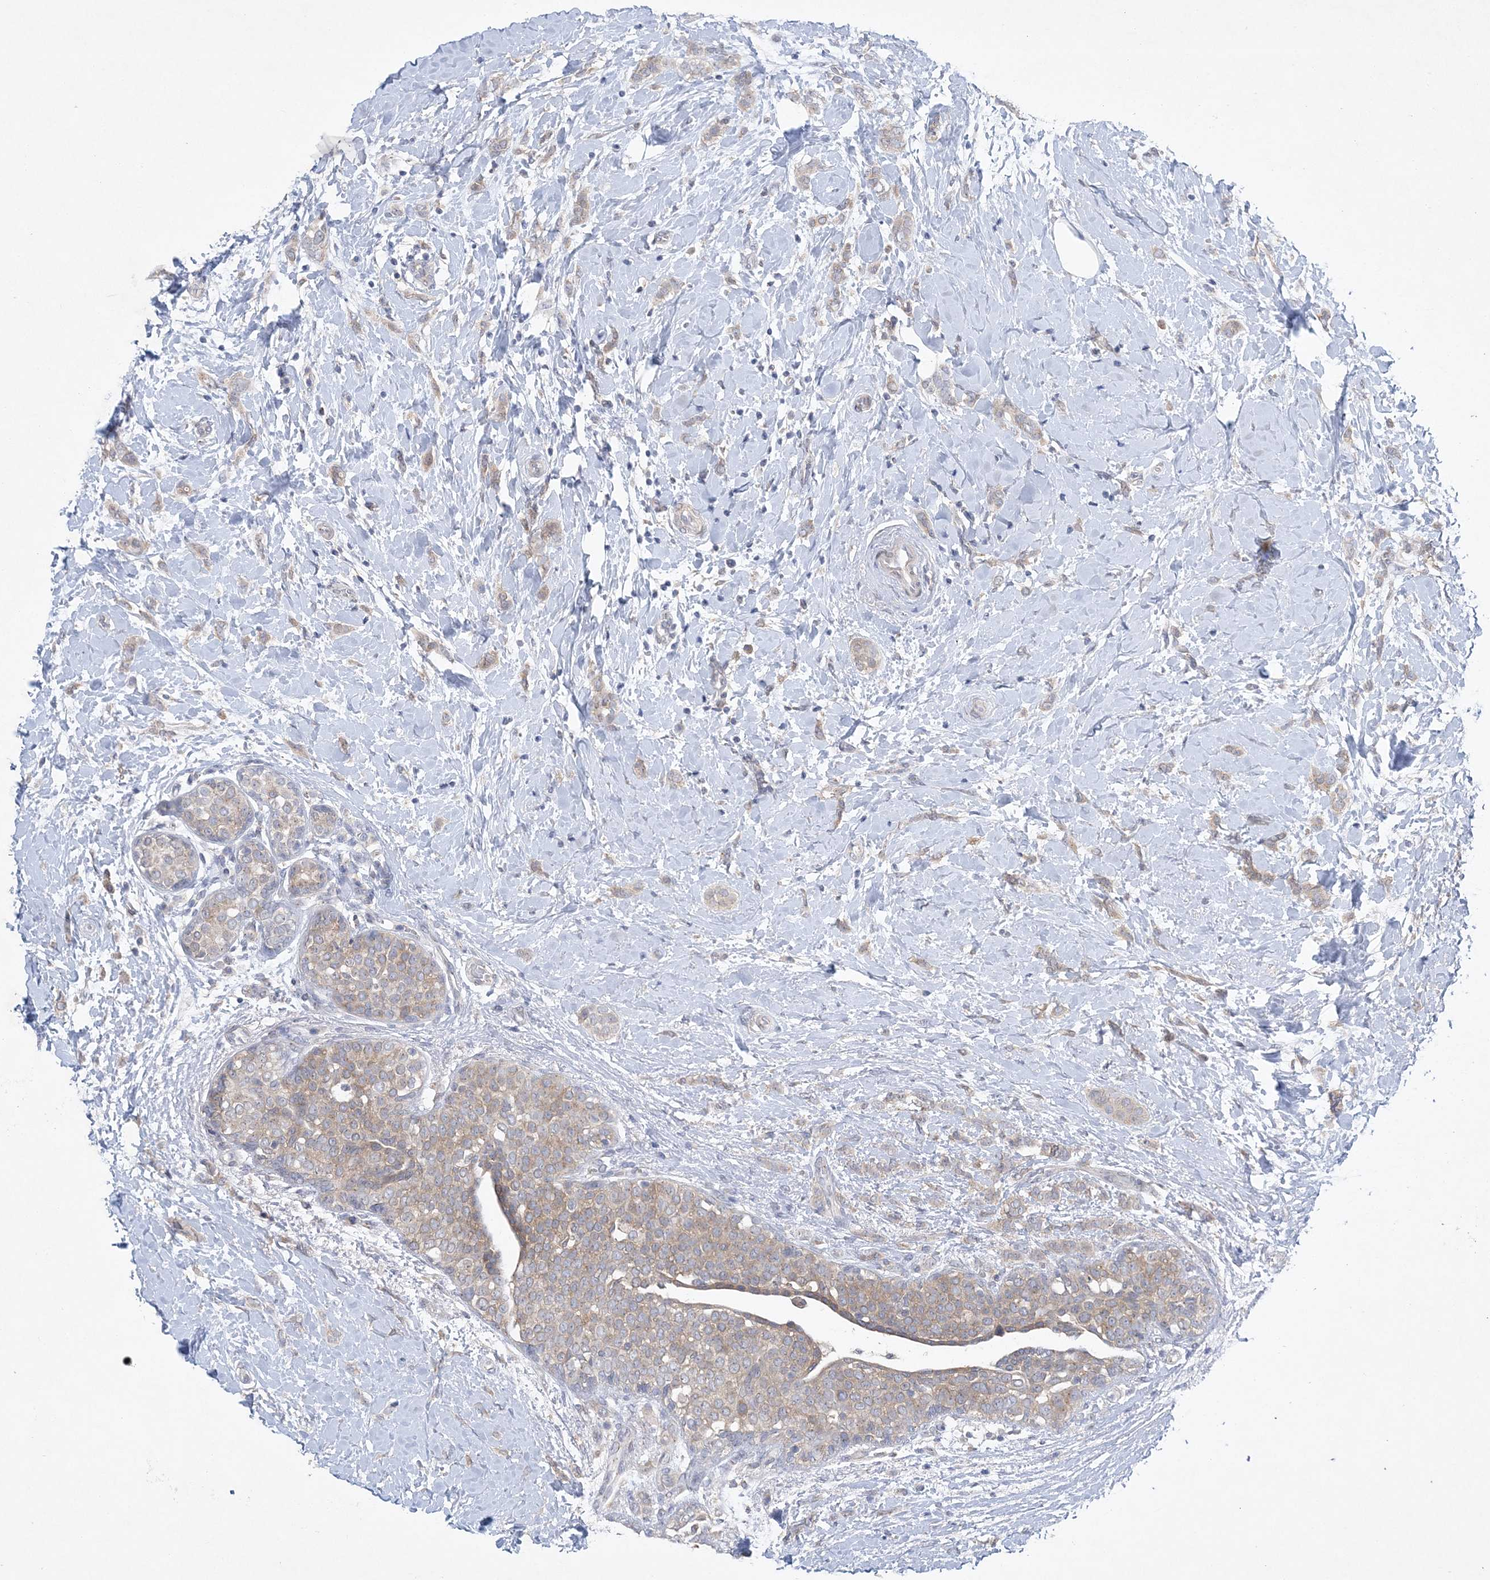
{"staining": {"intensity": "weak", "quantity": ">75%", "location": "cytoplasmic/membranous"}, "tissue": "breast cancer", "cell_type": "Tumor cells", "image_type": "cancer", "snomed": [{"axis": "morphology", "description": "Lobular carcinoma, in situ"}, {"axis": "morphology", "description": "Lobular carcinoma"}, {"axis": "topography", "description": "Breast"}], "caption": "Immunohistochemical staining of lobular carcinoma in situ (breast) reveals low levels of weak cytoplasmic/membranous positivity in about >75% of tumor cells. Using DAB (3,3'-diaminobenzidine) (brown) and hematoxylin (blue) stains, captured at high magnification using brightfield microscopy.", "gene": "ANKRD35", "patient": {"sex": "female", "age": 41}}